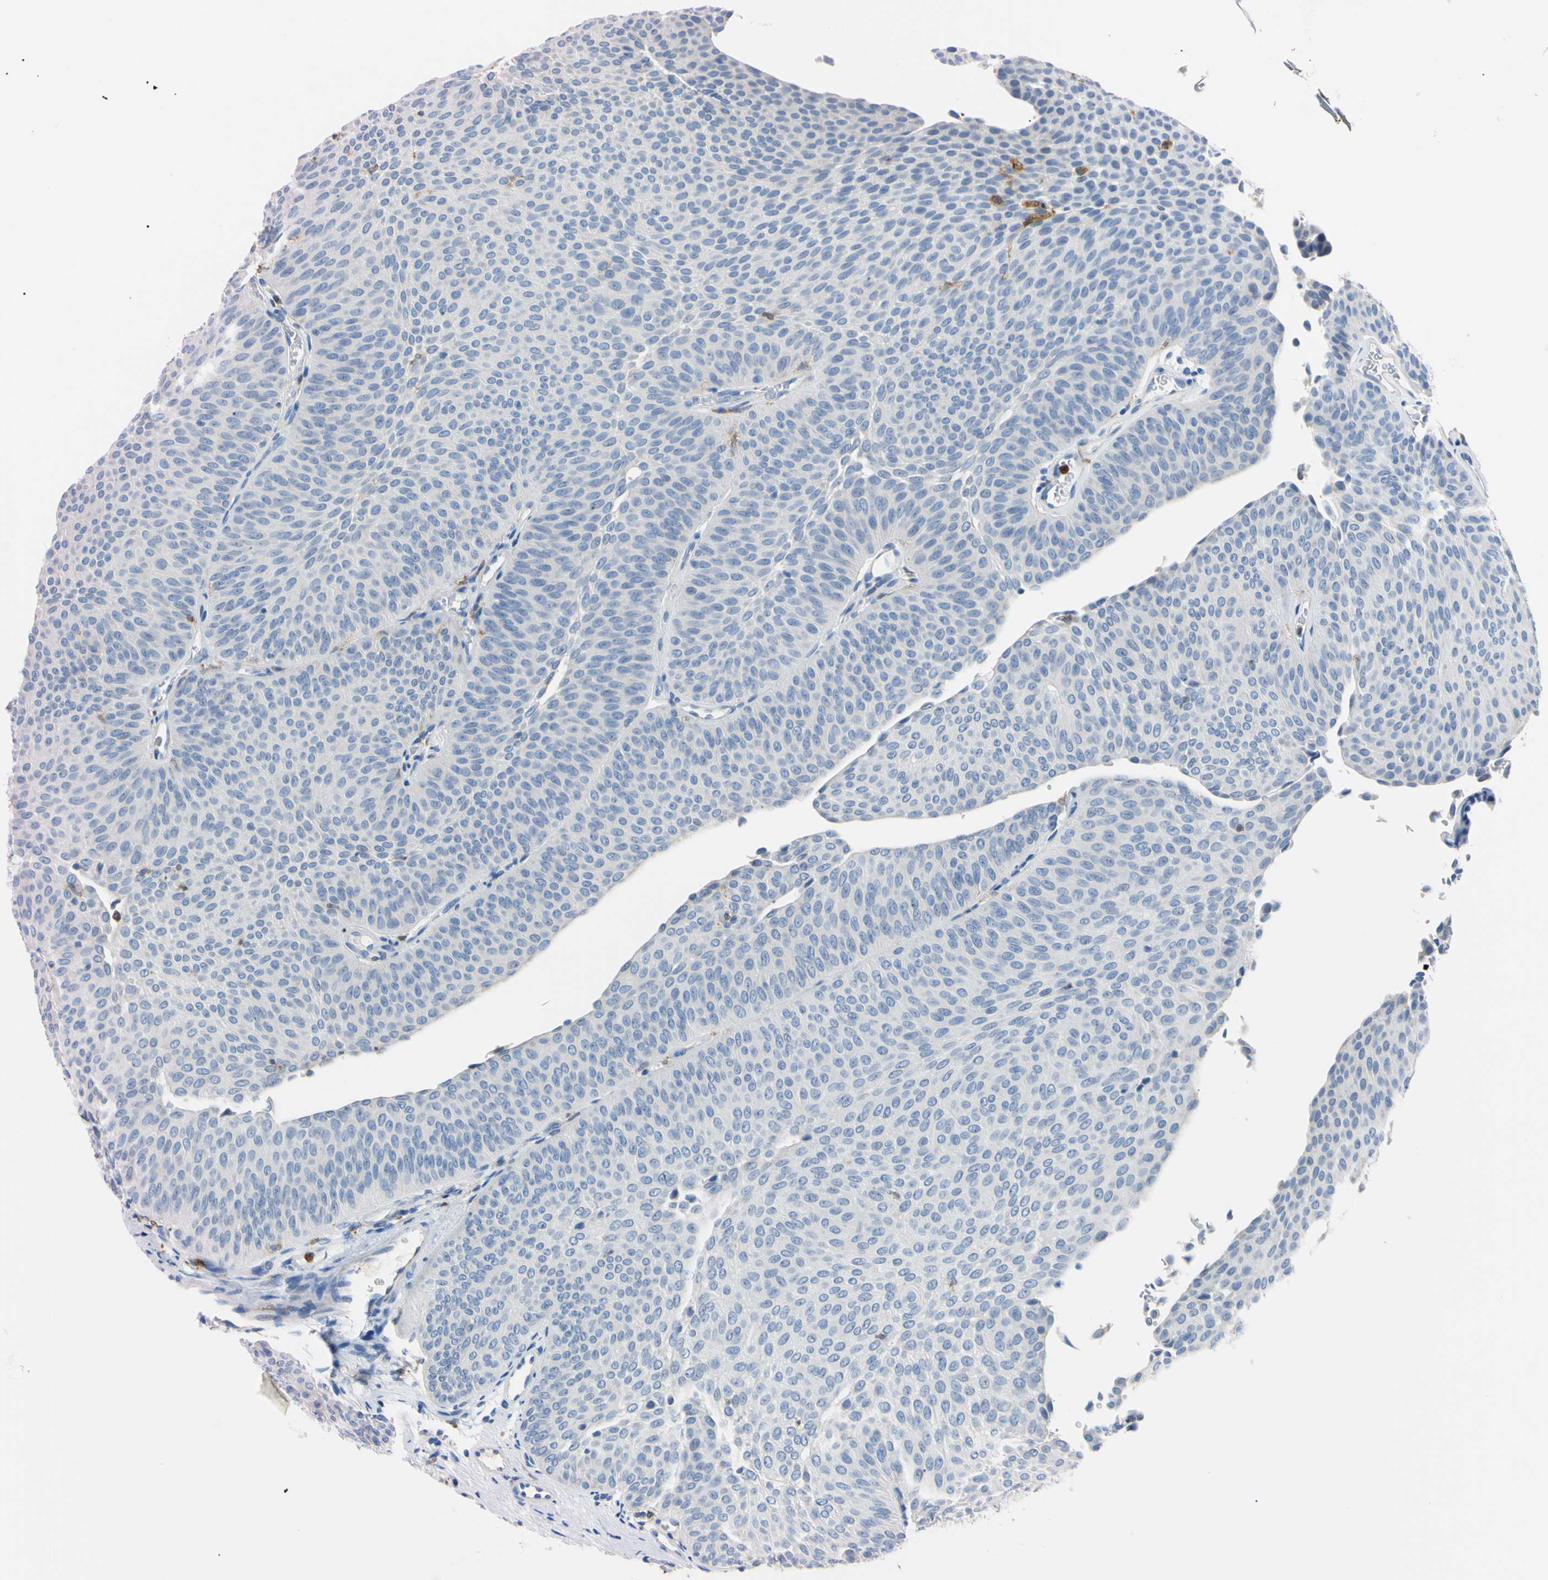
{"staining": {"intensity": "negative", "quantity": "none", "location": "none"}, "tissue": "urothelial cancer", "cell_type": "Tumor cells", "image_type": "cancer", "snomed": [{"axis": "morphology", "description": "Urothelial carcinoma, Low grade"}, {"axis": "topography", "description": "Urinary bladder"}], "caption": "High power microscopy image of an IHC image of urothelial carcinoma (low-grade), revealing no significant staining in tumor cells.", "gene": "NCF4", "patient": {"sex": "female", "age": 60}}